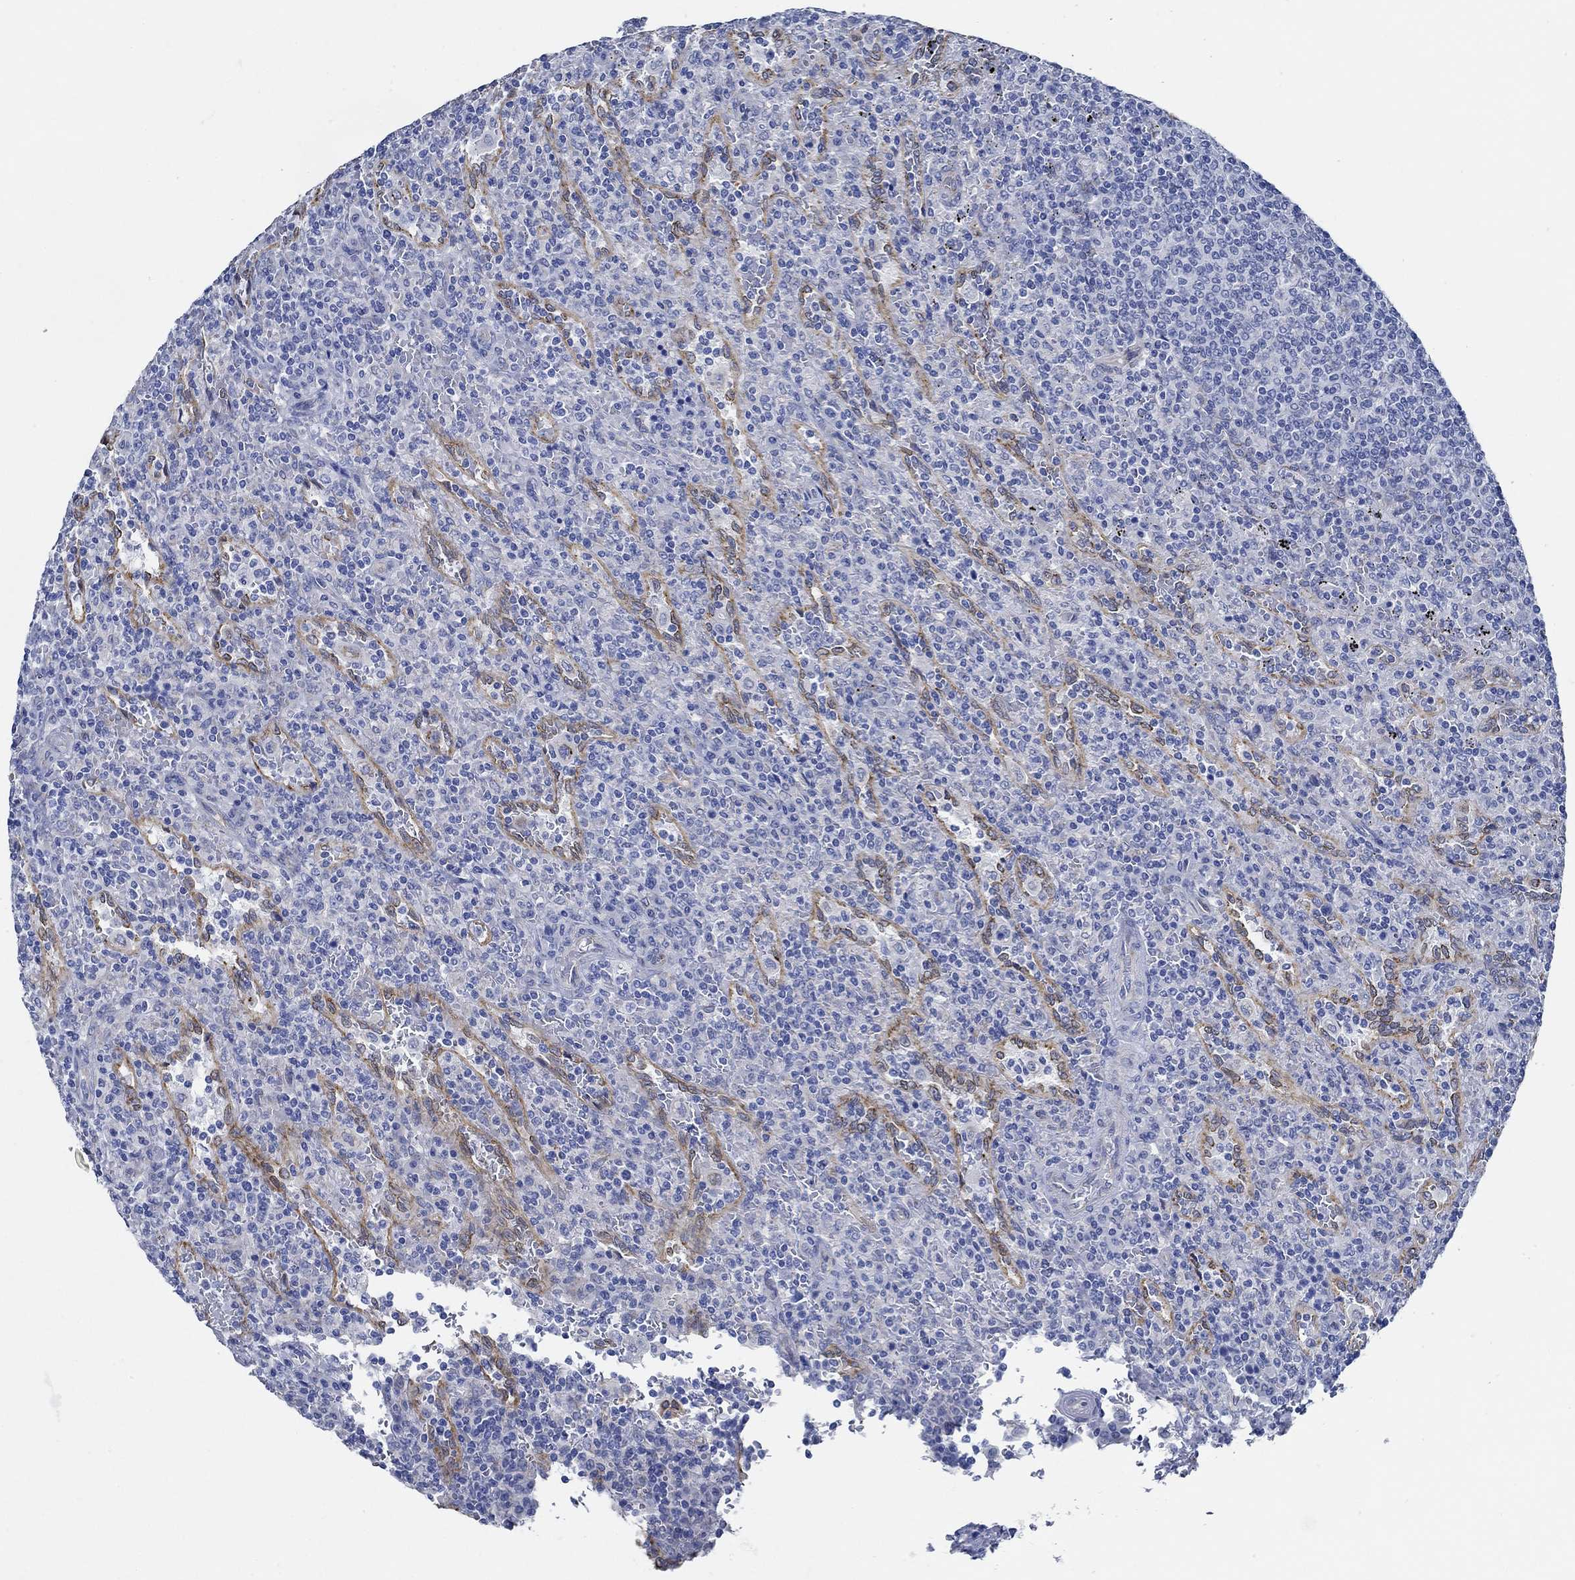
{"staining": {"intensity": "negative", "quantity": "none", "location": "none"}, "tissue": "lymphoma", "cell_type": "Tumor cells", "image_type": "cancer", "snomed": [{"axis": "morphology", "description": "Malignant lymphoma, non-Hodgkin's type, Low grade"}, {"axis": "topography", "description": "Spleen"}], "caption": "Tumor cells are negative for protein expression in human lymphoma. The staining is performed using DAB brown chromogen with nuclei counter-stained in using hematoxylin.", "gene": "HECW2", "patient": {"sex": "male", "age": 62}}